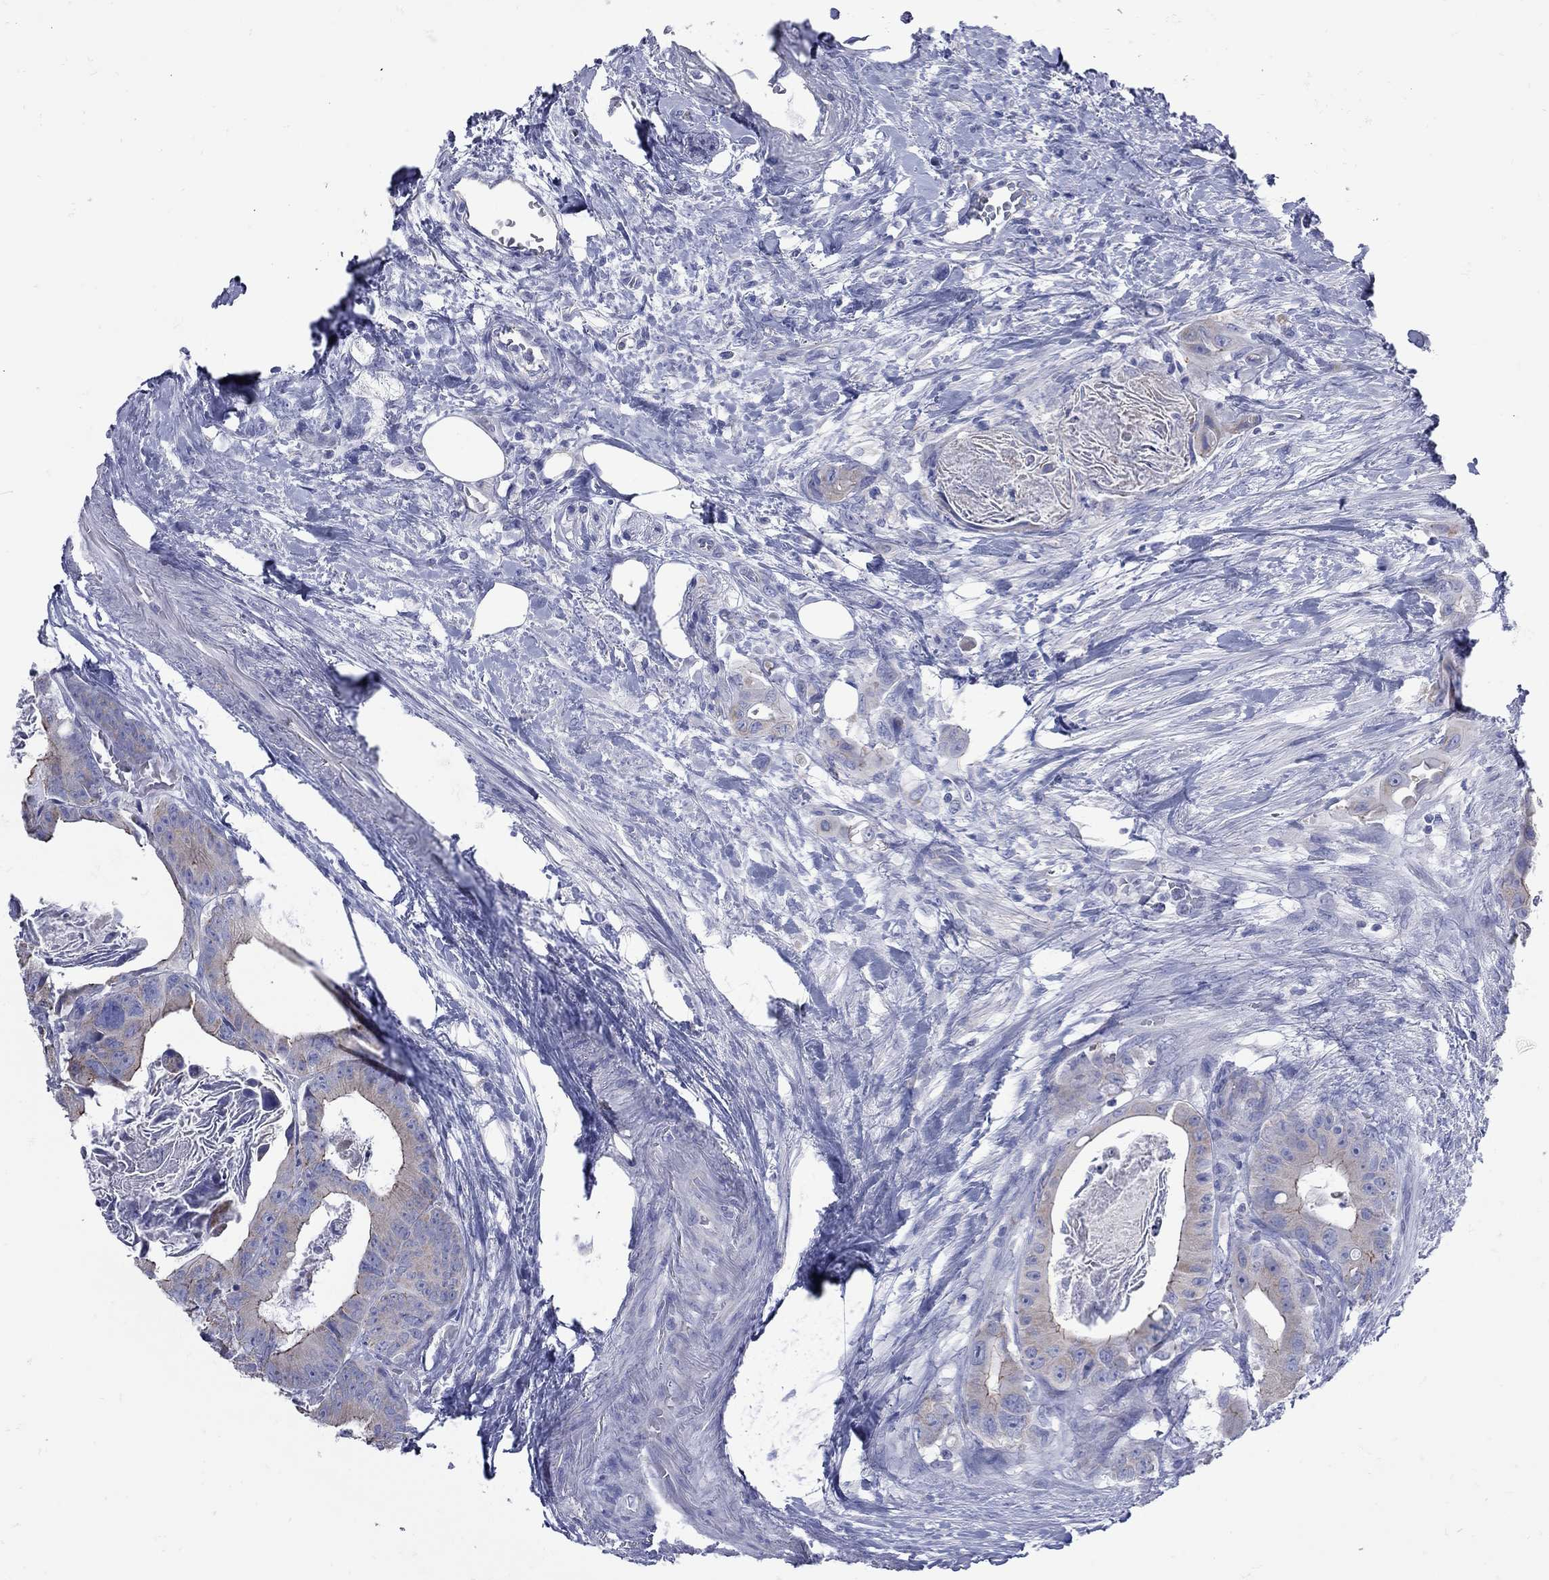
{"staining": {"intensity": "moderate", "quantity": "<25%", "location": "cytoplasmic/membranous"}, "tissue": "colorectal cancer", "cell_type": "Tumor cells", "image_type": "cancer", "snomed": [{"axis": "morphology", "description": "Adenocarcinoma, NOS"}, {"axis": "topography", "description": "Rectum"}], "caption": "Immunohistochemistry (IHC) of colorectal cancer demonstrates low levels of moderate cytoplasmic/membranous staining in approximately <25% of tumor cells. (DAB IHC, brown staining for protein, blue staining for nuclei).", "gene": "PDZD3", "patient": {"sex": "male", "age": 64}}